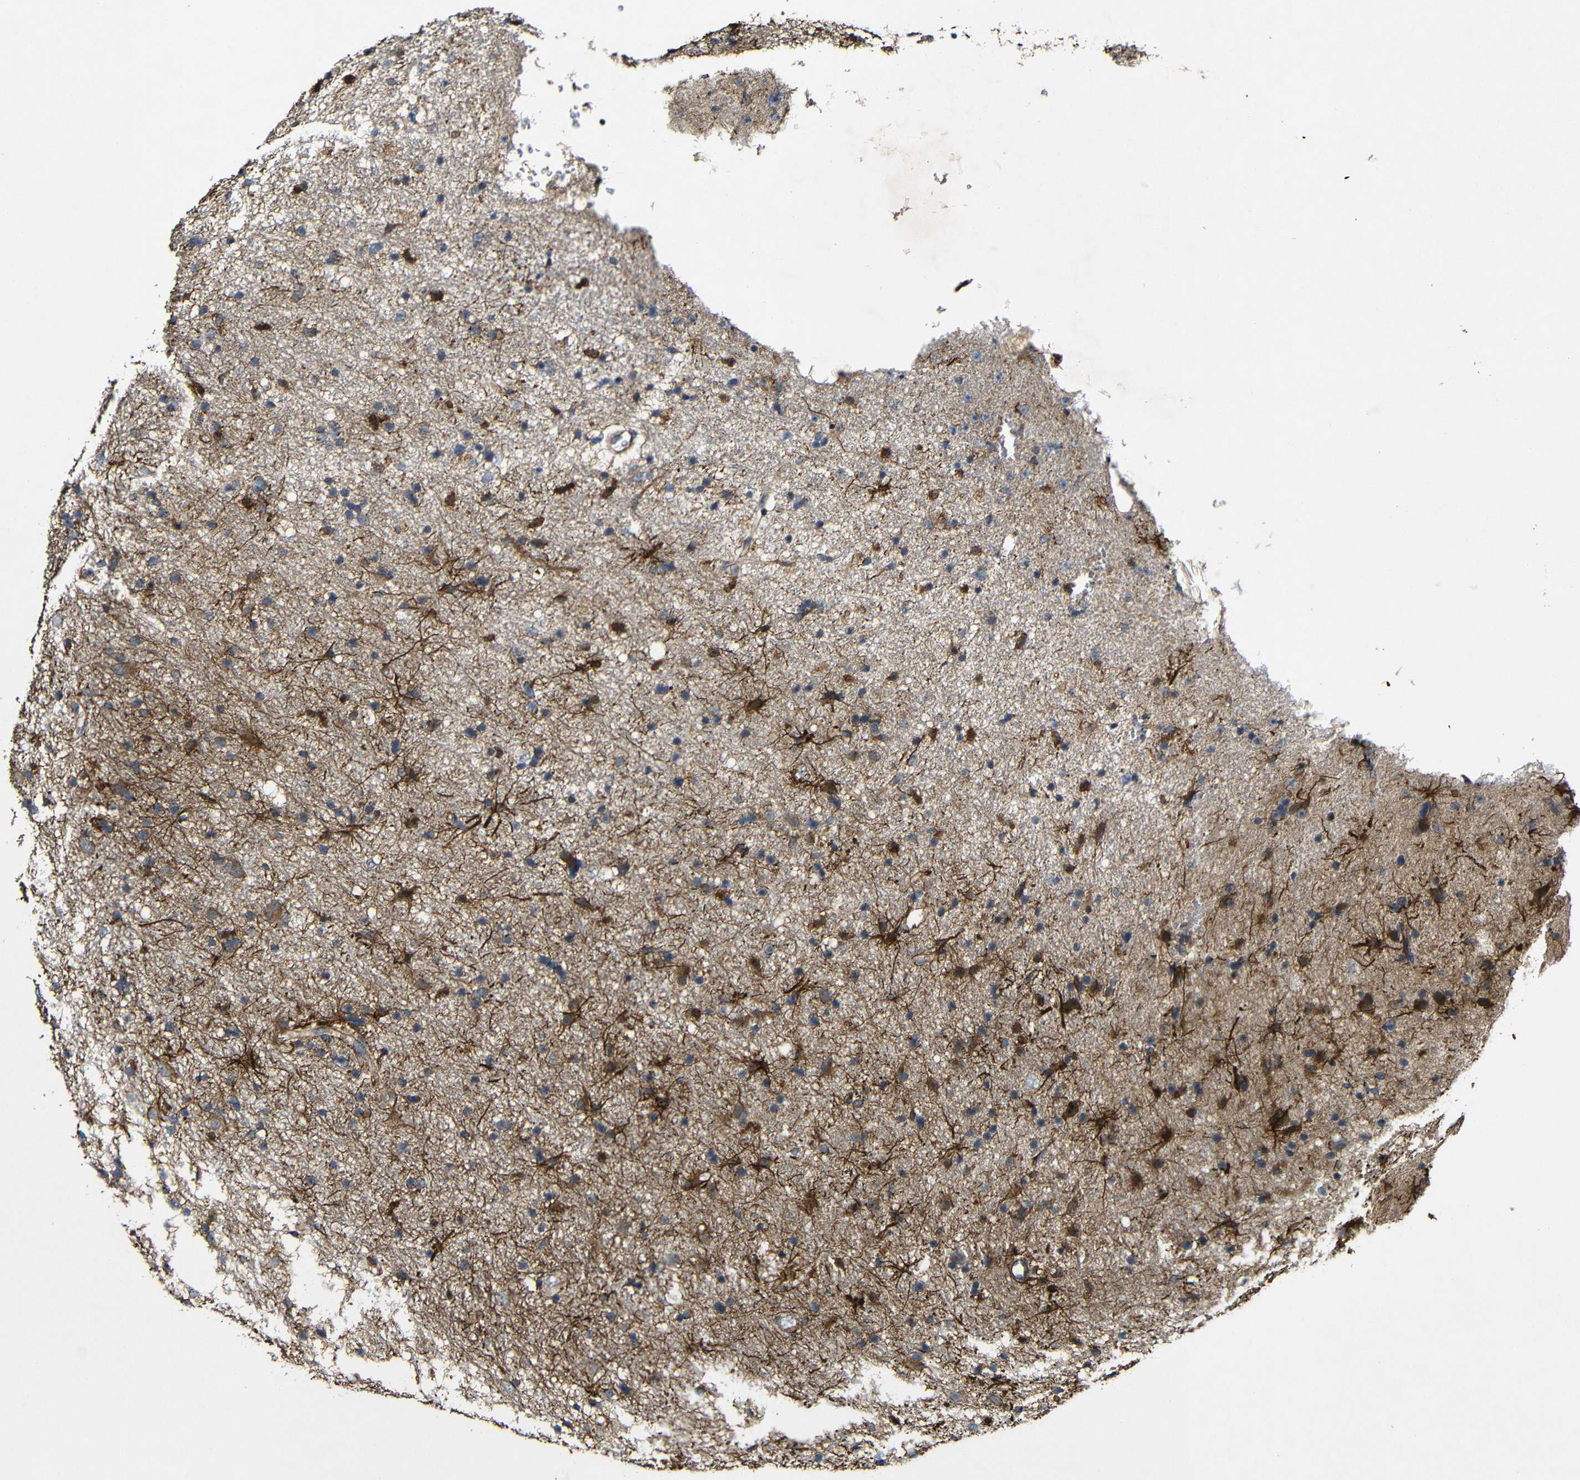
{"staining": {"intensity": "moderate", "quantity": "<25%", "location": "cytoplasmic/membranous"}, "tissue": "glioma", "cell_type": "Tumor cells", "image_type": "cancer", "snomed": [{"axis": "morphology", "description": "Glioma, malignant, Low grade"}, {"axis": "topography", "description": "Brain"}], "caption": "Protein analysis of low-grade glioma (malignant) tissue reveals moderate cytoplasmic/membranous positivity in approximately <25% of tumor cells.", "gene": "GSDME", "patient": {"sex": "male", "age": 77}}